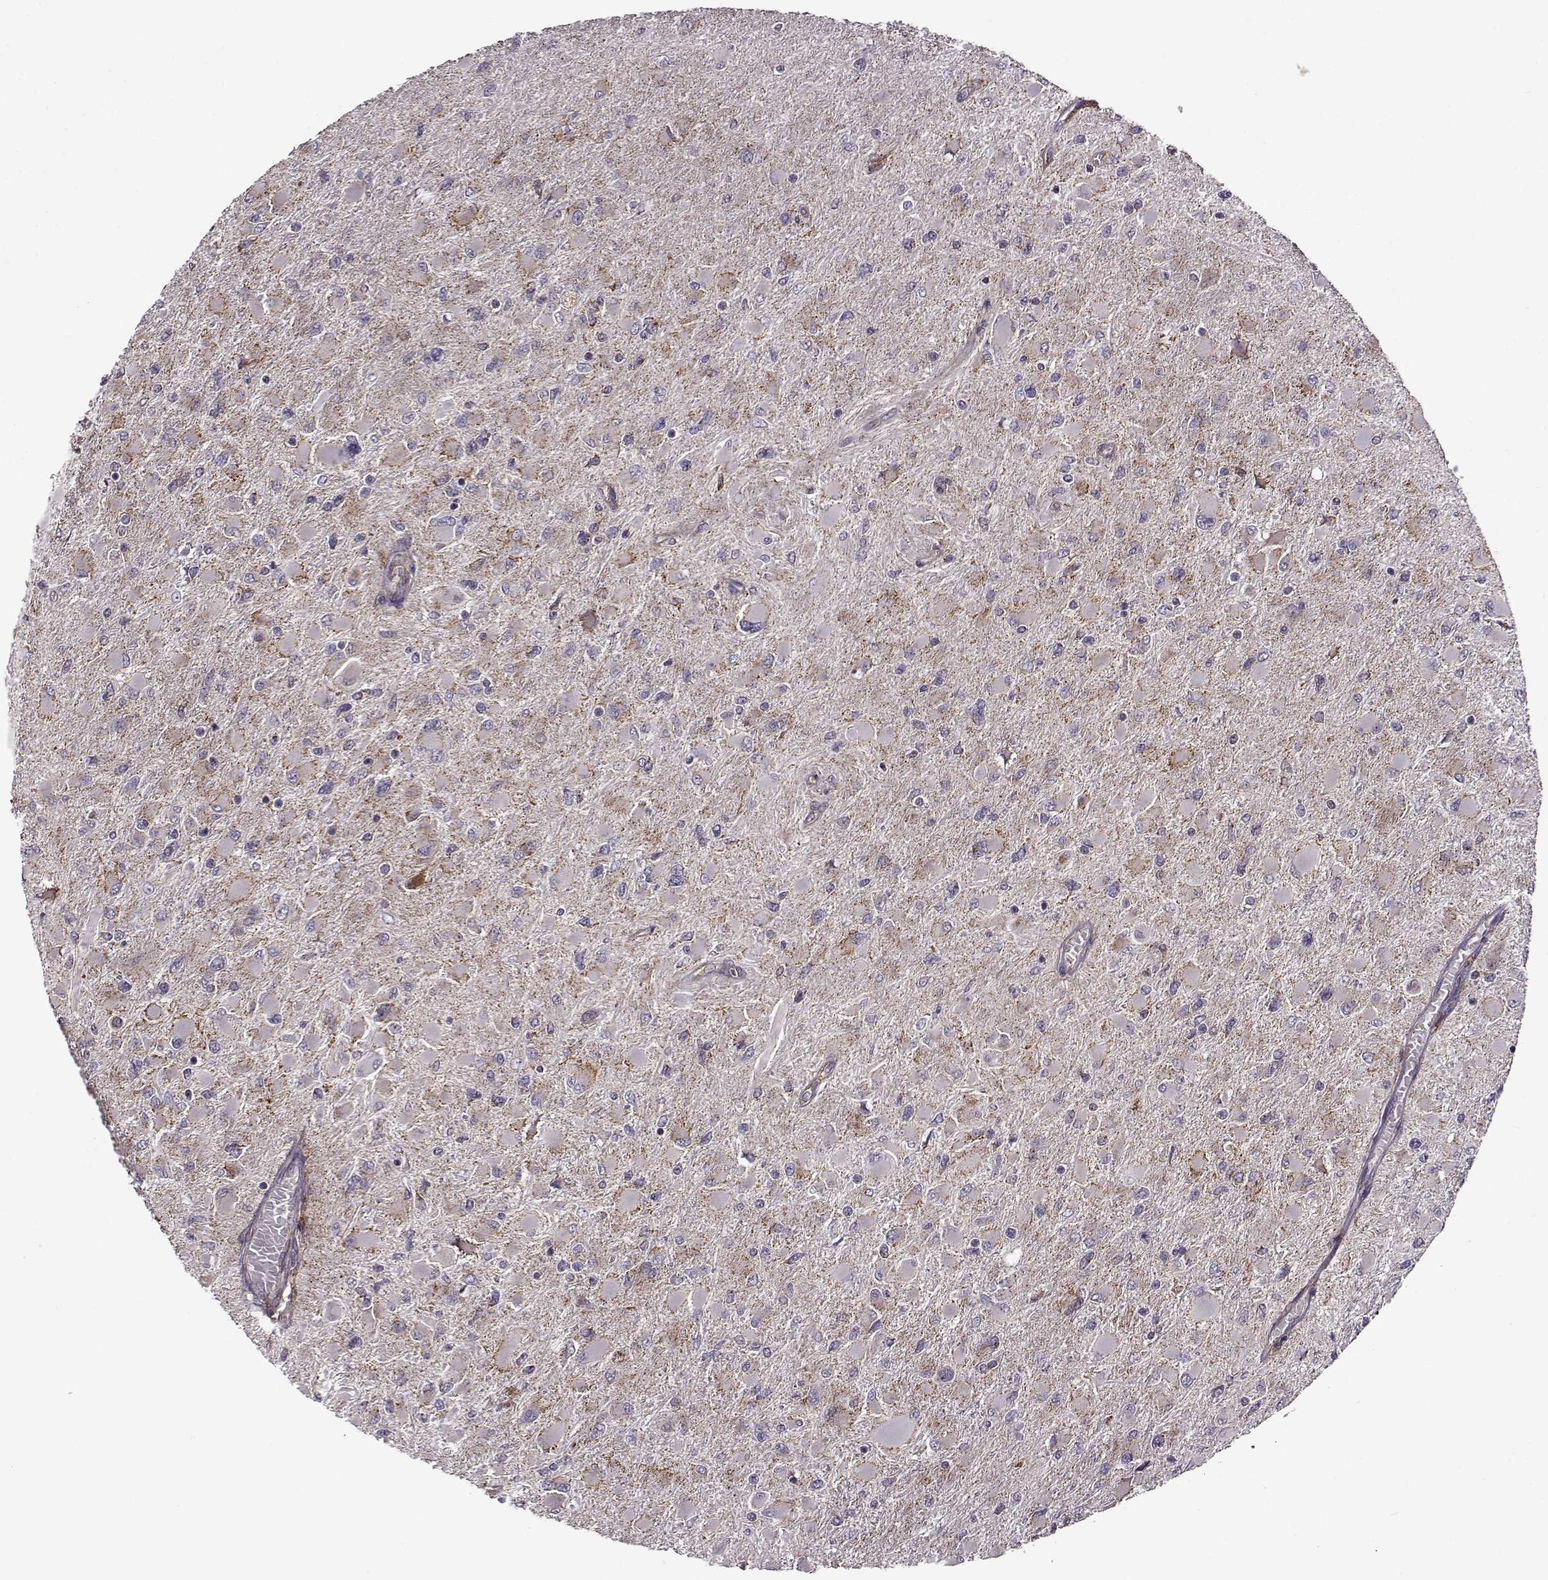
{"staining": {"intensity": "negative", "quantity": "none", "location": "none"}, "tissue": "glioma", "cell_type": "Tumor cells", "image_type": "cancer", "snomed": [{"axis": "morphology", "description": "Glioma, malignant, High grade"}, {"axis": "topography", "description": "Cerebral cortex"}], "caption": "The micrograph demonstrates no staining of tumor cells in malignant glioma (high-grade).", "gene": "MTSS1", "patient": {"sex": "female", "age": 36}}